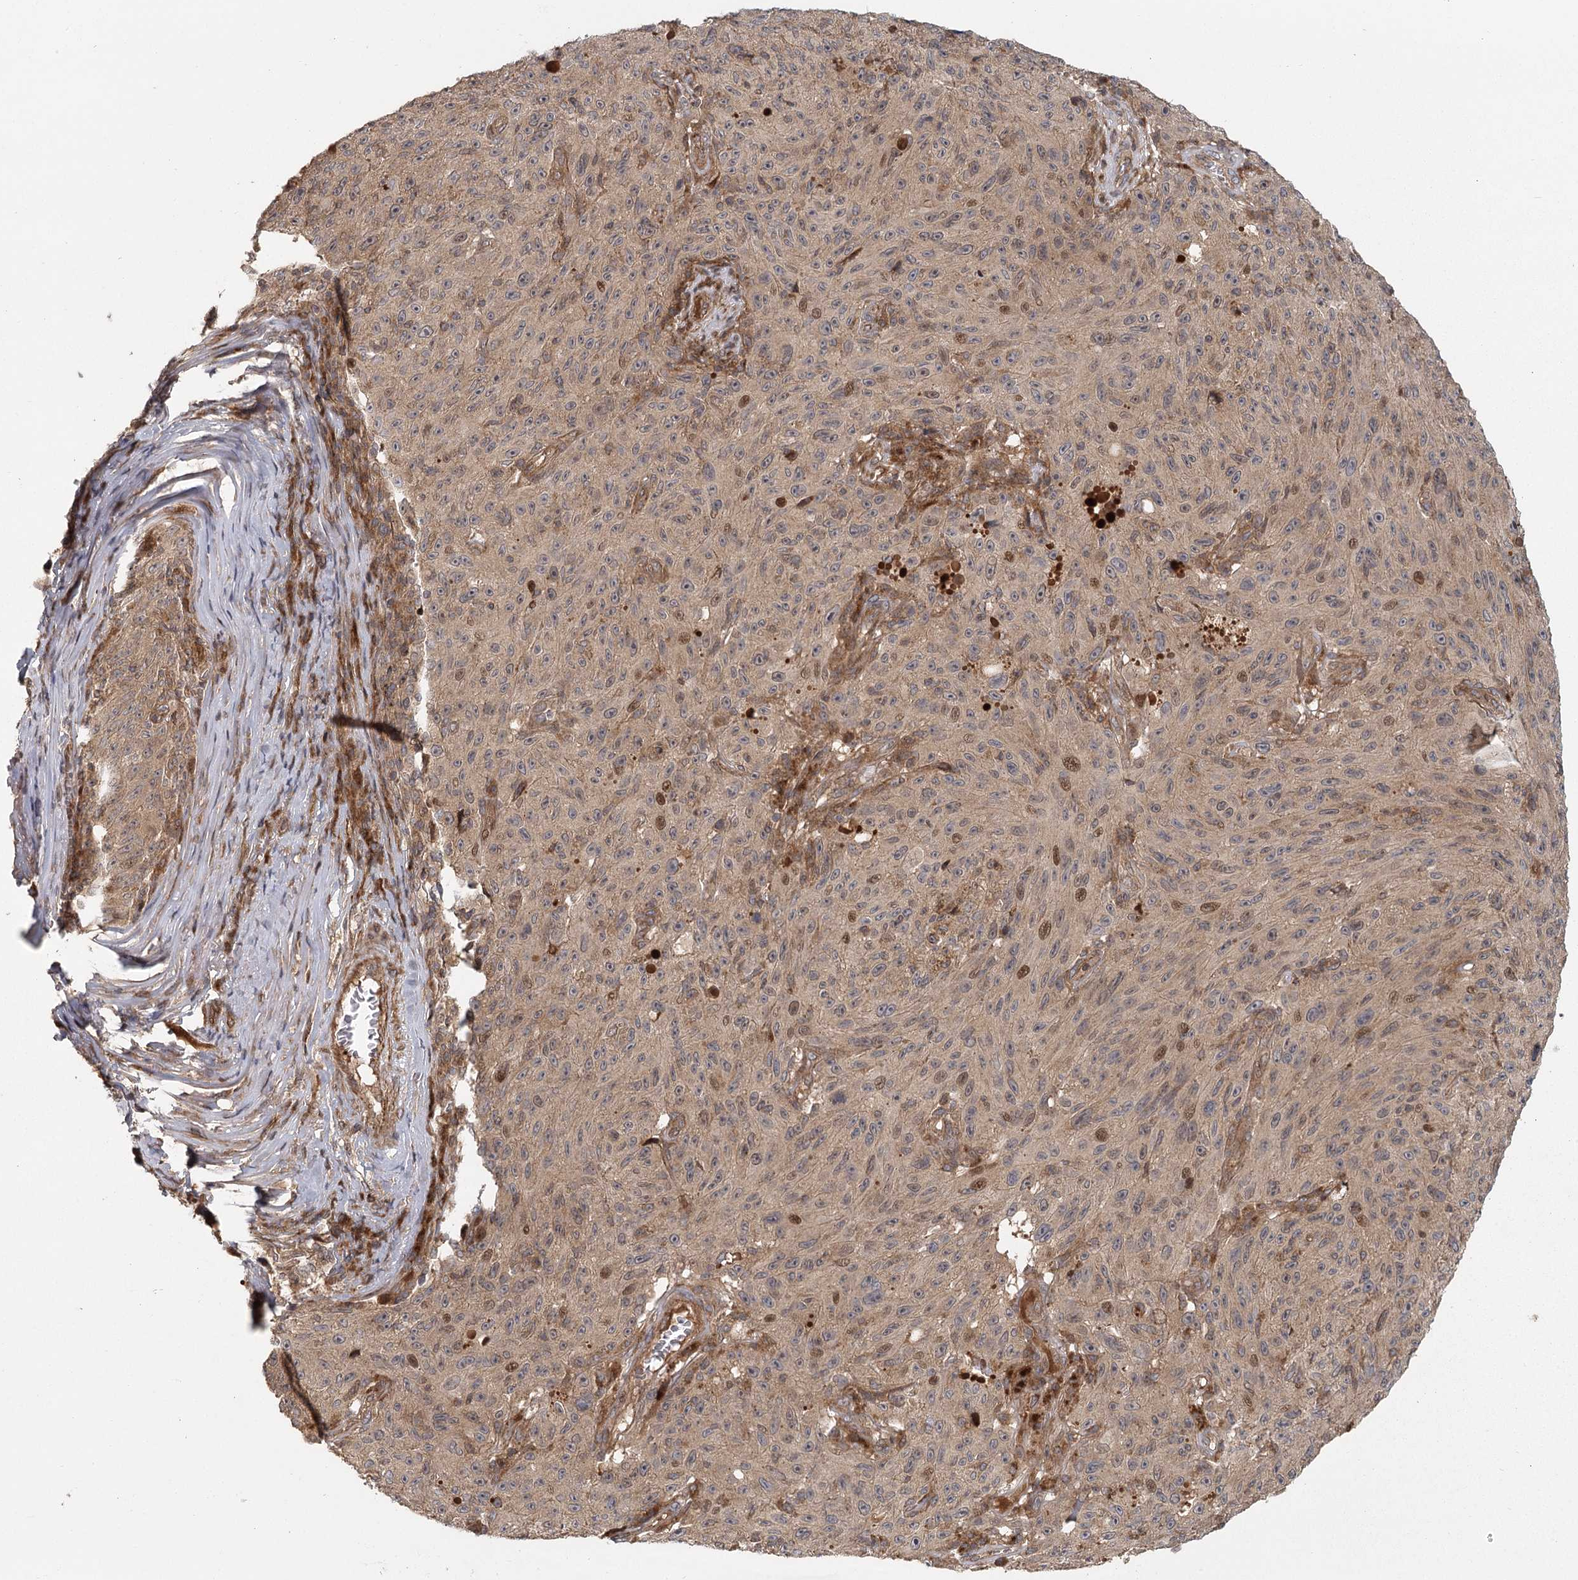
{"staining": {"intensity": "moderate", "quantity": "<25%", "location": "nuclear"}, "tissue": "melanoma", "cell_type": "Tumor cells", "image_type": "cancer", "snomed": [{"axis": "morphology", "description": "Malignant melanoma, NOS"}, {"axis": "topography", "description": "Skin"}], "caption": "Protein analysis of melanoma tissue displays moderate nuclear positivity in about <25% of tumor cells. The protein is shown in brown color, while the nuclei are stained blue.", "gene": "RAPGEF6", "patient": {"sex": "female", "age": 82}}